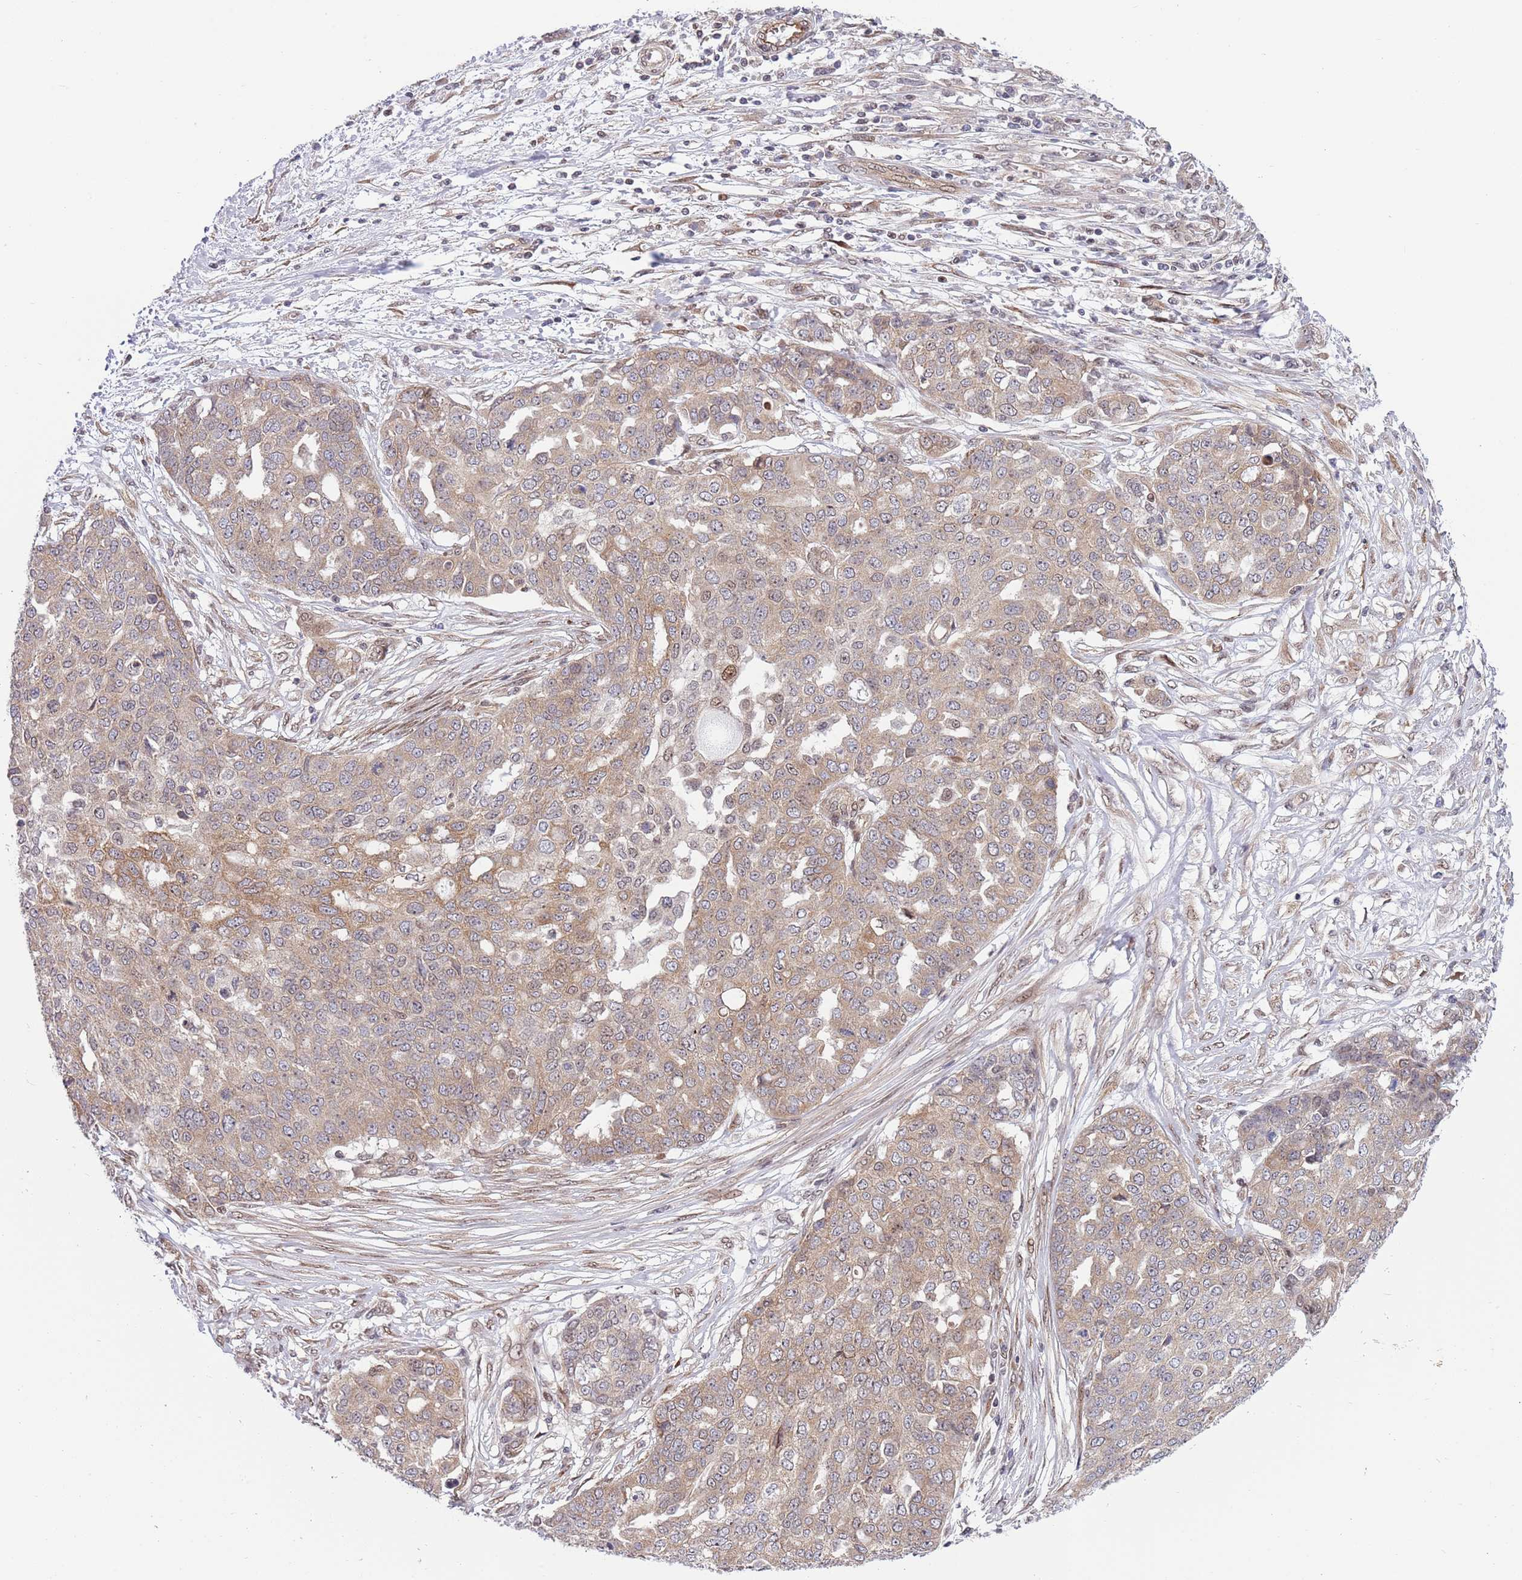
{"staining": {"intensity": "weak", "quantity": ">75%", "location": "cytoplasmic/membranous"}, "tissue": "ovarian cancer", "cell_type": "Tumor cells", "image_type": "cancer", "snomed": [{"axis": "morphology", "description": "Cystadenocarcinoma, serous, NOS"}, {"axis": "topography", "description": "Soft tissue"}, {"axis": "topography", "description": "Ovary"}], "caption": "Ovarian cancer stained for a protein (brown) reveals weak cytoplasmic/membranous positive staining in approximately >75% of tumor cells.", "gene": "TBX10", "patient": {"sex": "female", "age": 57}}